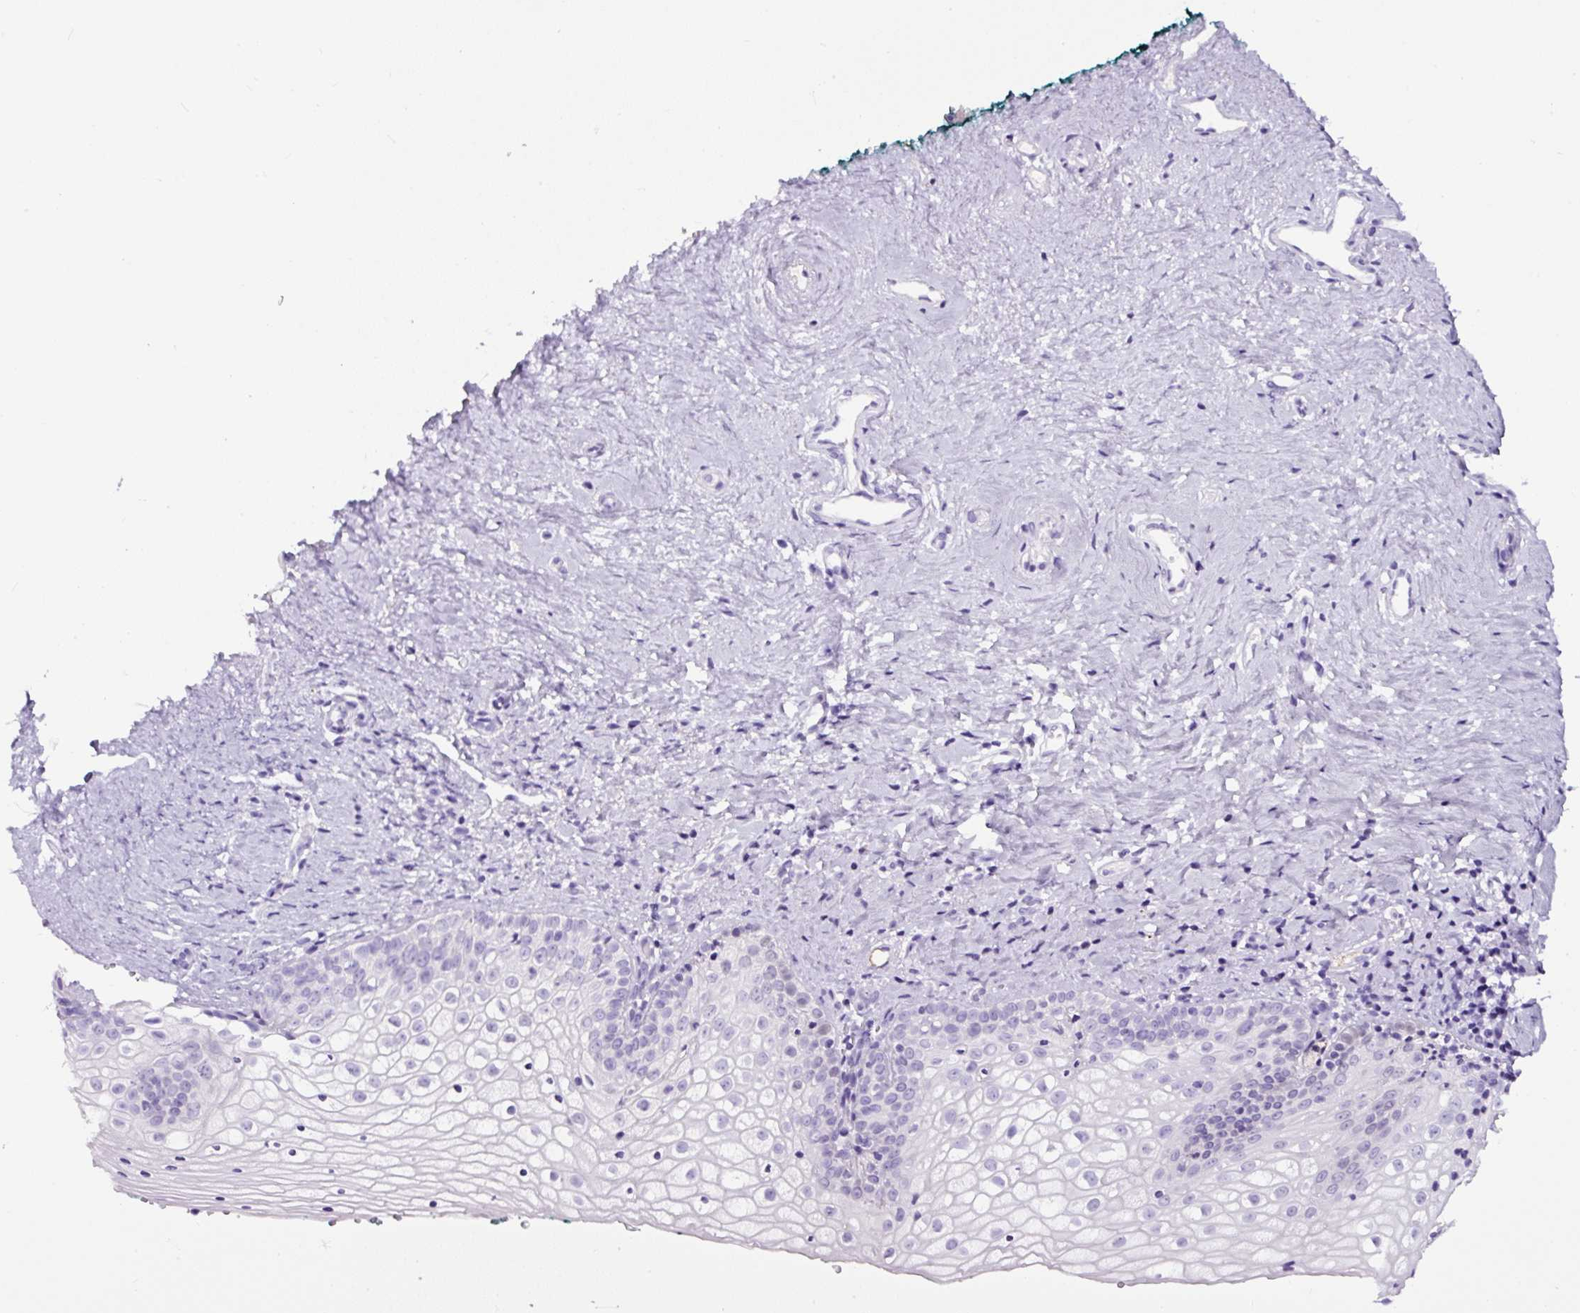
{"staining": {"intensity": "negative", "quantity": "none", "location": "none"}, "tissue": "vagina", "cell_type": "Squamous epithelial cells", "image_type": "normal", "snomed": [{"axis": "morphology", "description": "Normal tissue, NOS"}, {"axis": "topography", "description": "Vagina"}], "caption": "The histopathology image exhibits no significant expression in squamous epithelial cells of vagina. (Stains: DAB IHC with hematoxylin counter stain, Microscopy: brightfield microscopy at high magnification).", "gene": "SP8", "patient": {"sex": "female", "age": 59}}